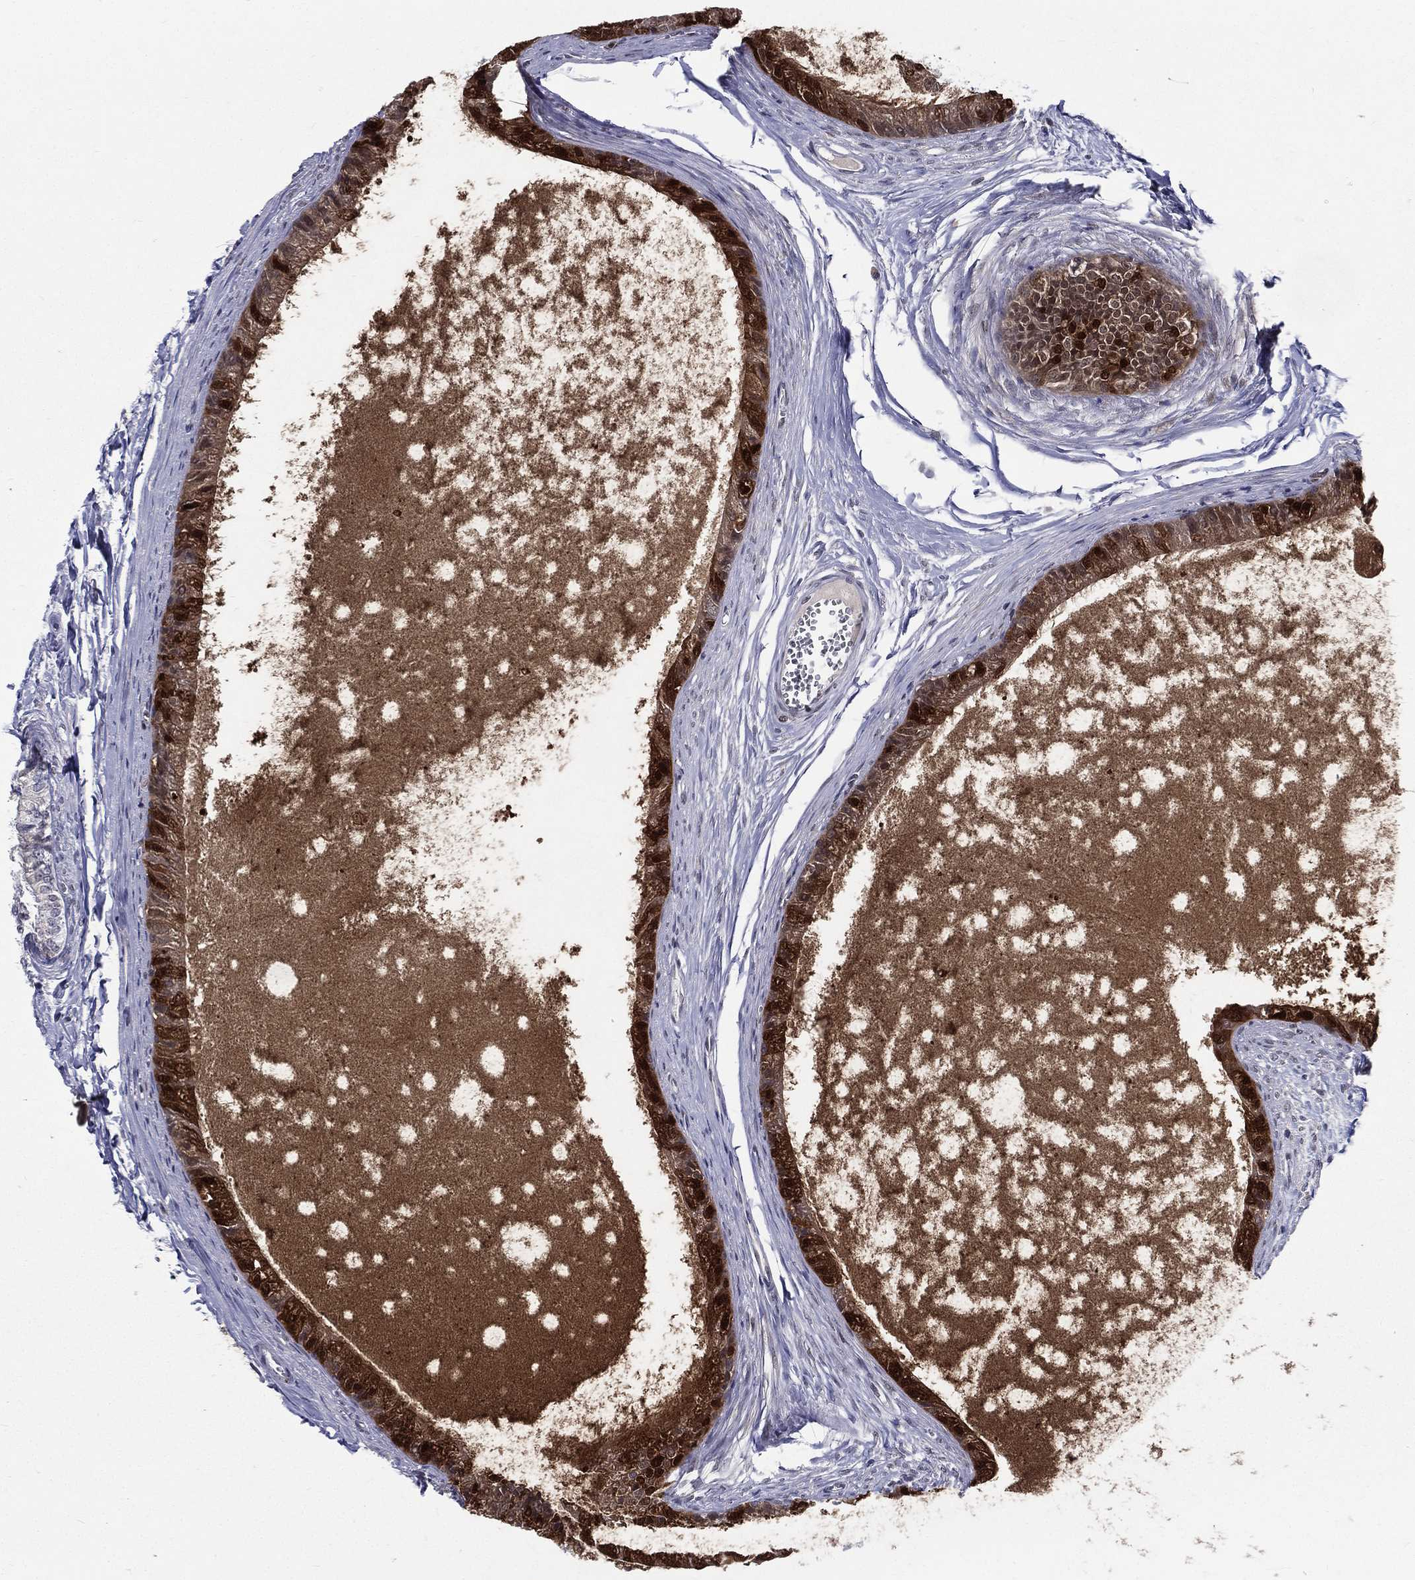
{"staining": {"intensity": "strong", "quantity": "25%-75%", "location": "cytoplasmic/membranous"}, "tissue": "epididymis", "cell_type": "Glandular cells", "image_type": "normal", "snomed": [{"axis": "morphology", "description": "Normal tissue, NOS"}, {"axis": "topography", "description": "Epididymis"}], "caption": "The histopathology image demonstrates a brown stain indicating the presence of a protein in the cytoplasmic/membranous of glandular cells in epididymis.", "gene": "DEFB121", "patient": {"sex": "male", "age": 51}}